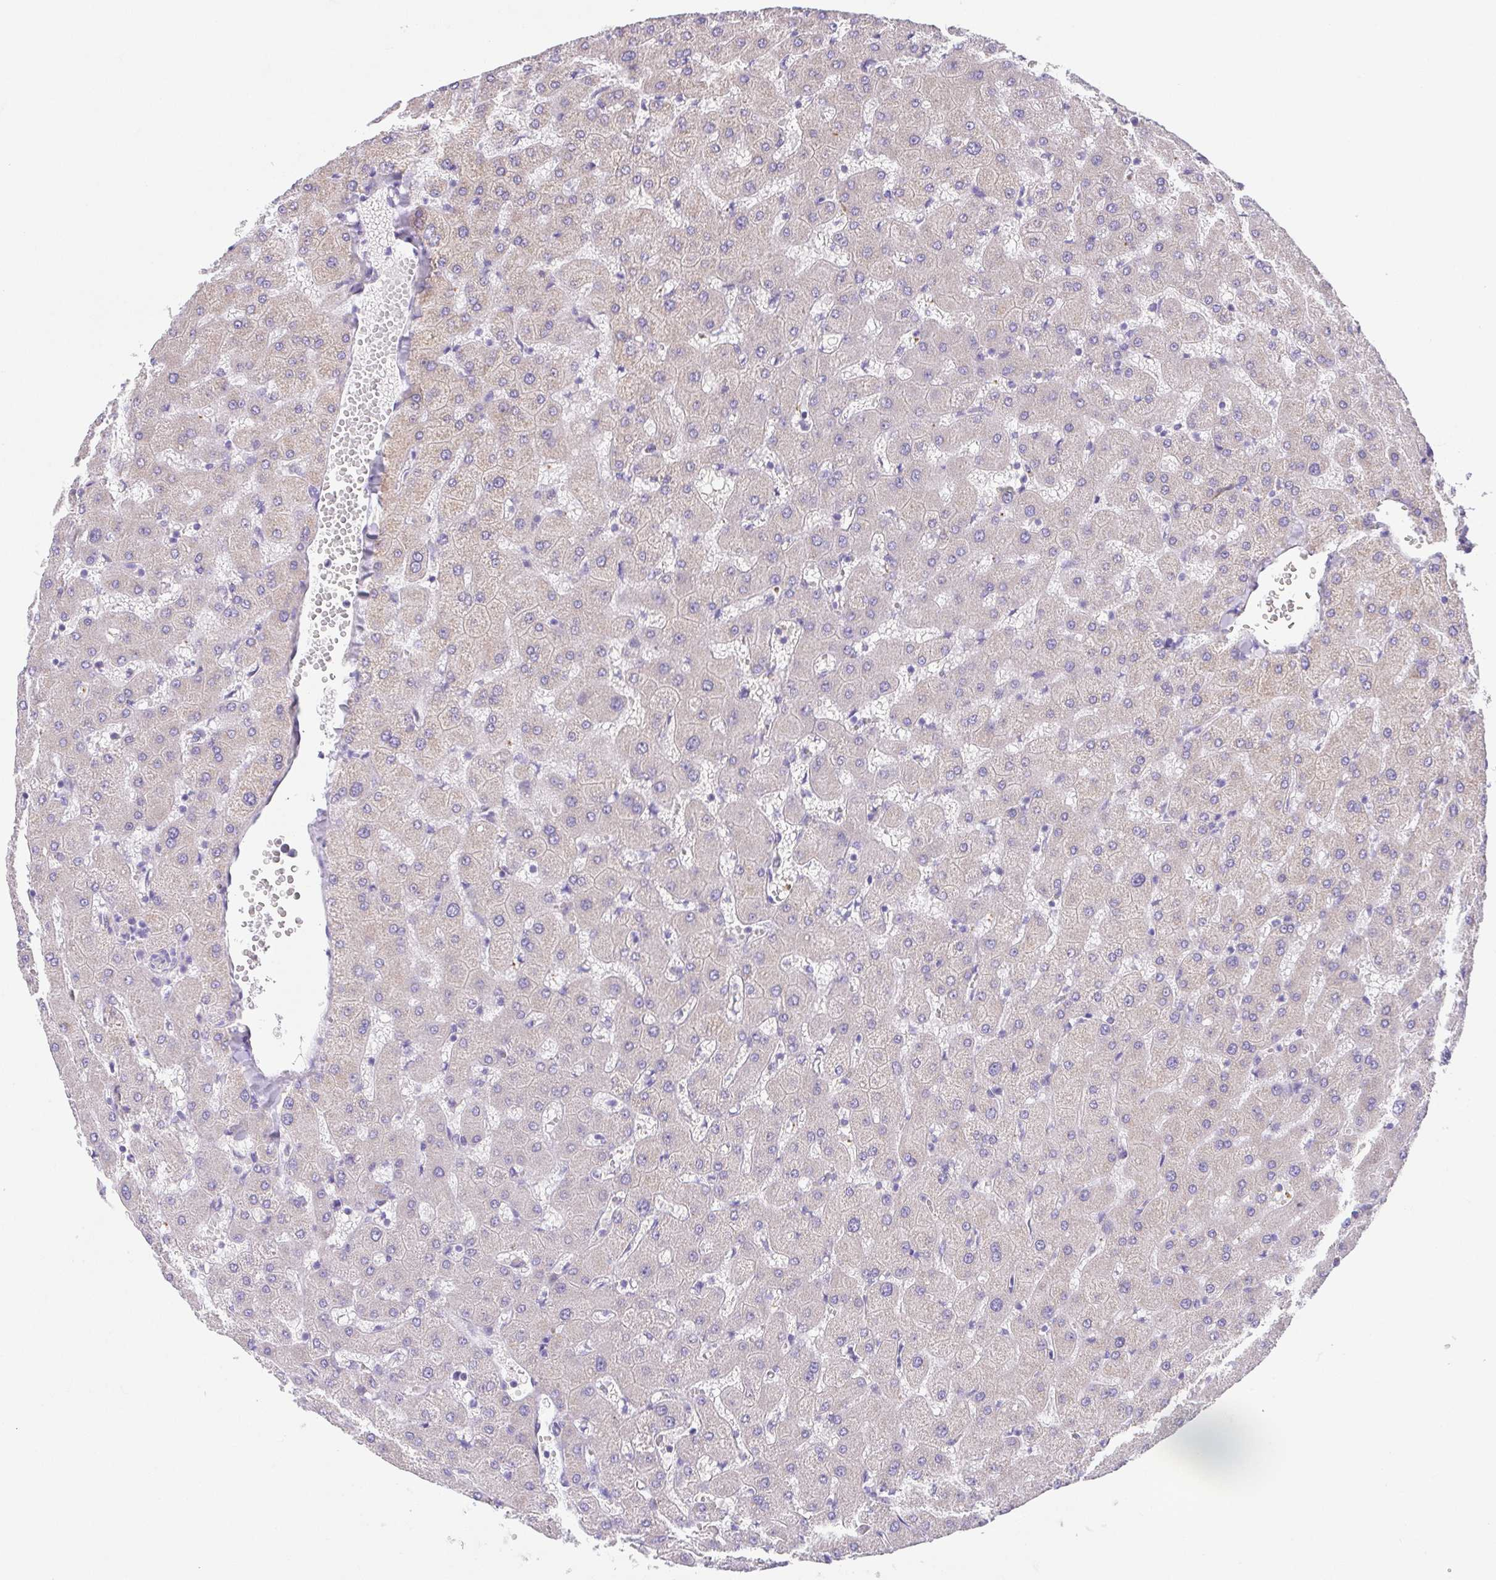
{"staining": {"intensity": "negative", "quantity": "none", "location": "none"}, "tissue": "liver", "cell_type": "Cholangiocytes", "image_type": "normal", "snomed": [{"axis": "morphology", "description": "Normal tissue, NOS"}, {"axis": "topography", "description": "Liver"}], "caption": "Immunohistochemistry (IHC) histopathology image of normal liver stained for a protein (brown), which shows no expression in cholangiocytes.", "gene": "SLC13A1", "patient": {"sex": "female", "age": 63}}